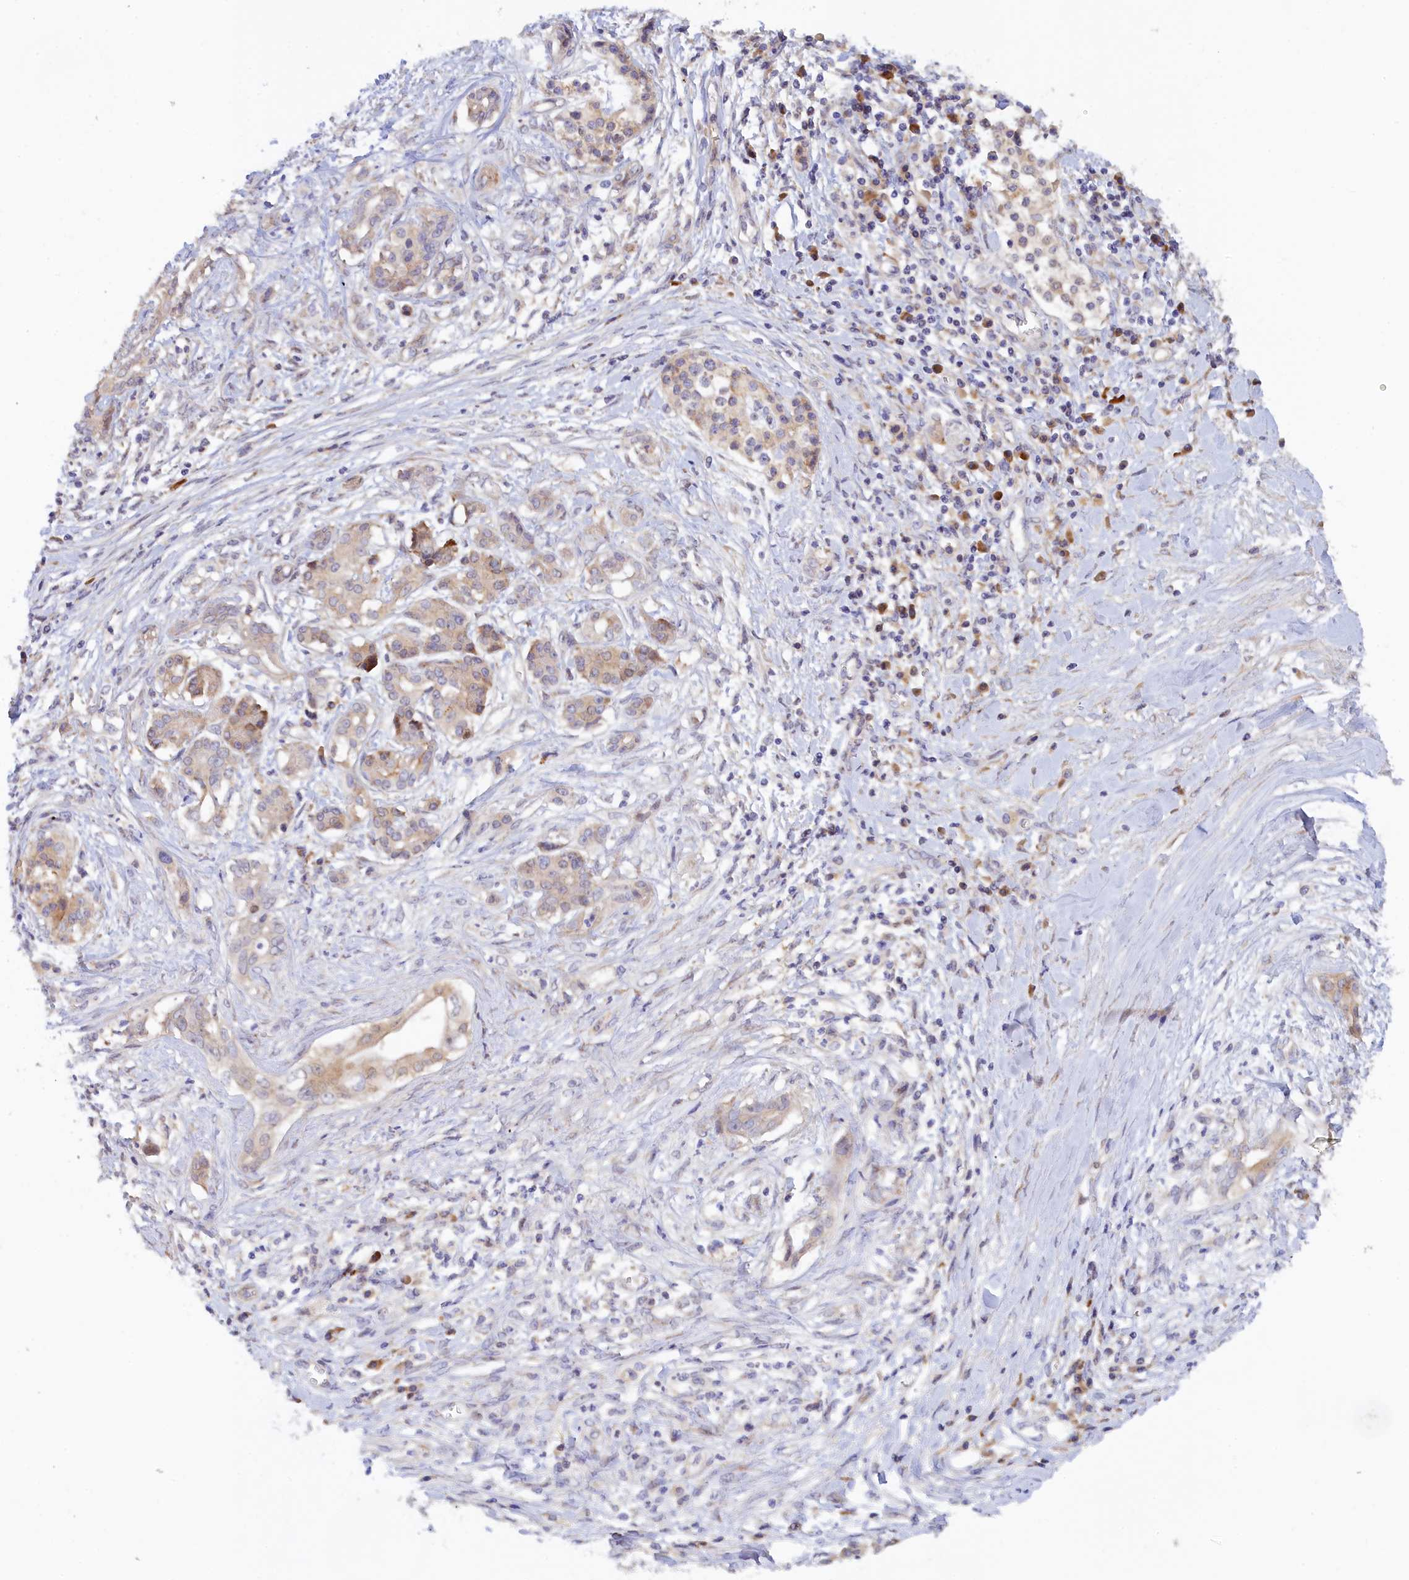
{"staining": {"intensity": "weak", "quantity": "<25%", "location": "cytoplasmic/membranous"}, "tissue": "pancreatic cancer", "cell_type": "Tumor cells", "image_type": "cancer", "snomed": [{"axis": "morphology", "description": "Adenocarcinoma, NOS"}, {"axis": "topography", "description": "Pancreas"}], "caption": "High magnification brightfield microscopy of pancreatic cancer stained with DAB (3,3'-diaminobenzidine) (brown) and counterstained with hematoxylin (blue): tumor cells show no significant staining.", "gene": "SPATA5L1", "patient": {"sex": "female", "age": 56}}